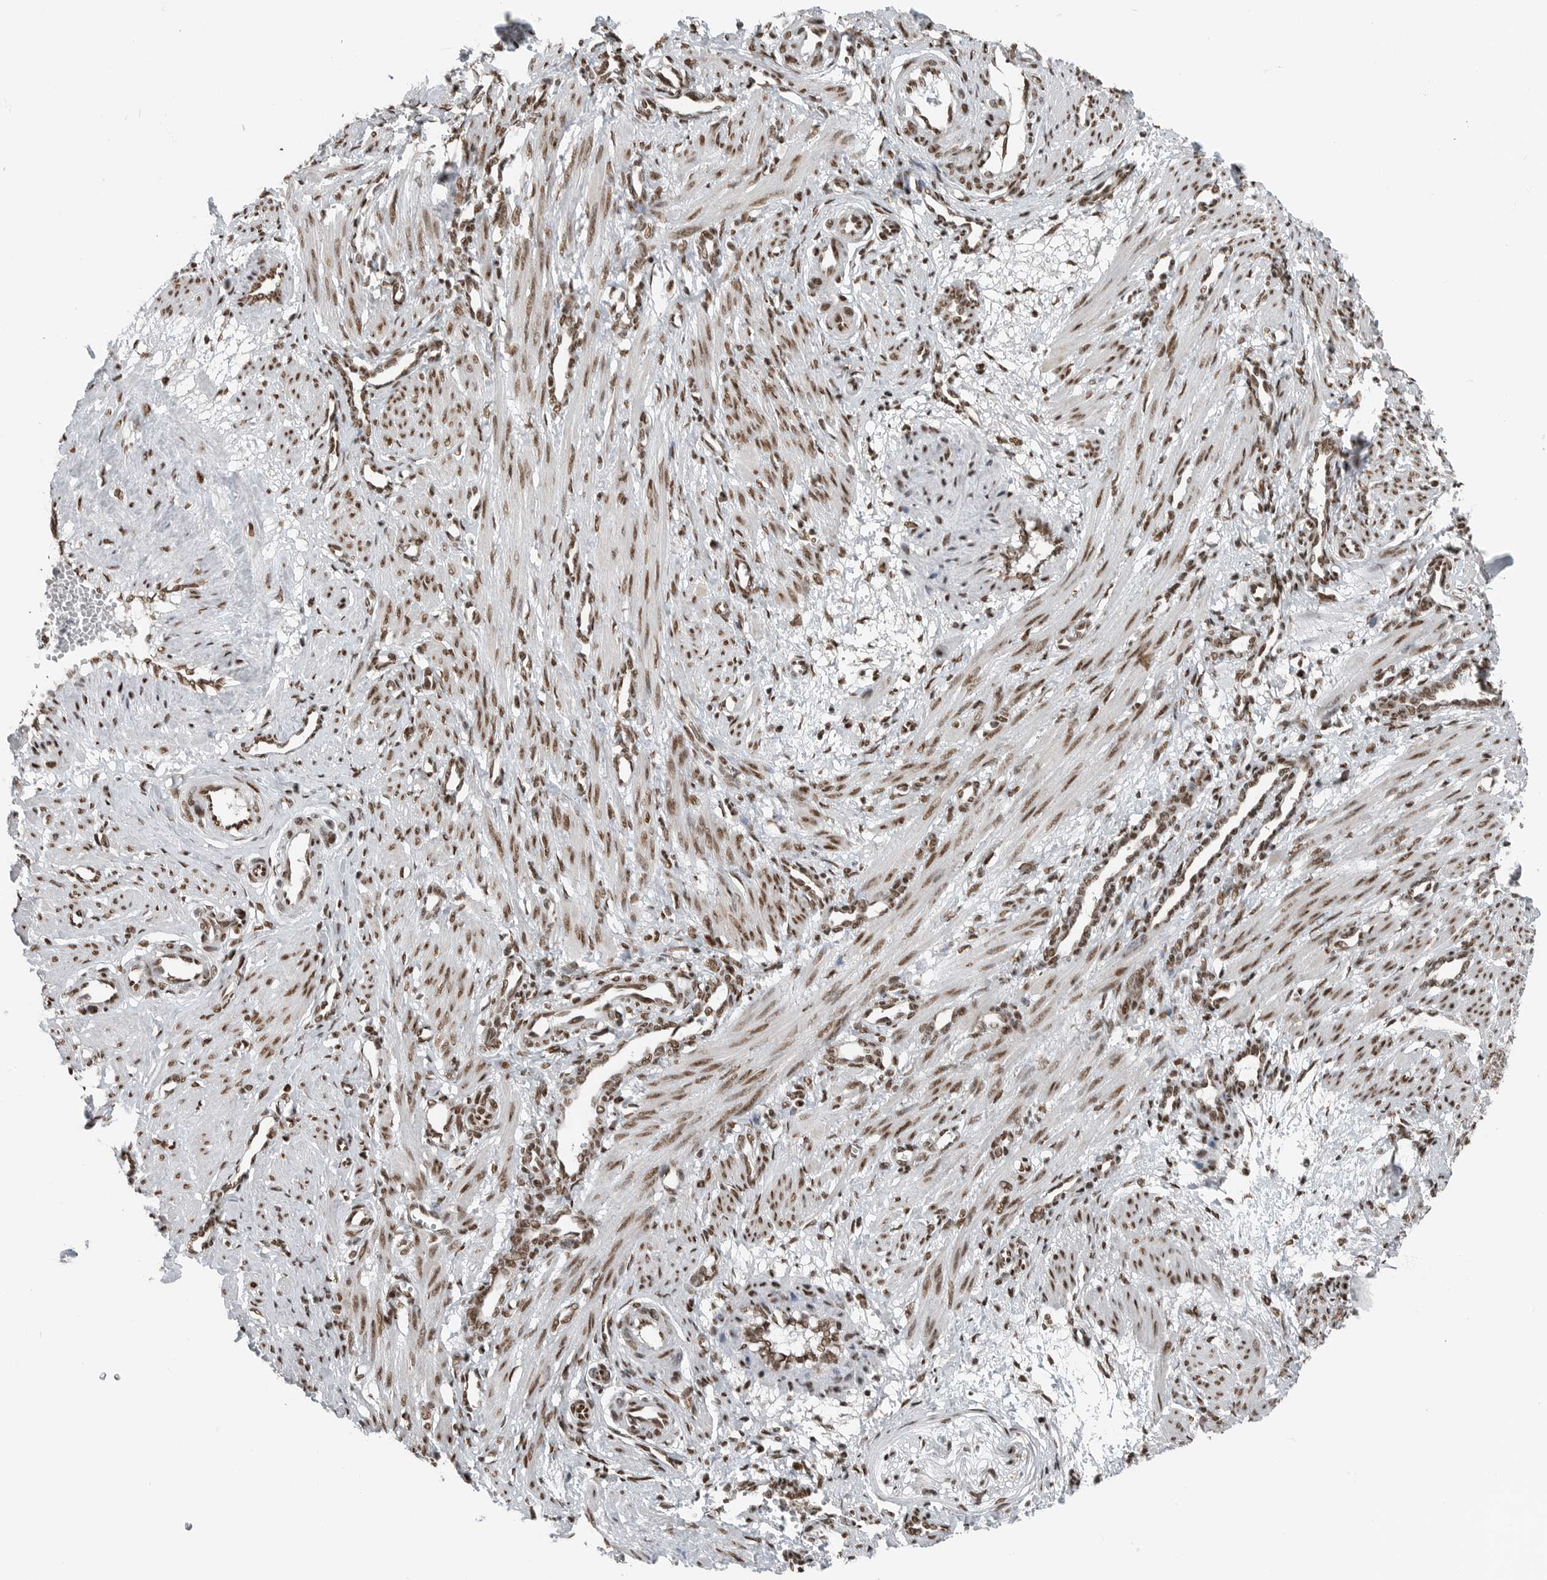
{"staining": {"intensity": "moderate", "quantity": ">75%", "location": "nuclear"}, "tissue": "smooth muscle", "cell_type": "Smooth muscle cells", "image_type": "normal", "snomed": [{"axis": "morphology", "description": "Normal tissue, NOS"}, {"axis": "topography", "description": "Endometrium"}], "caption": "Smooth muscle cells display medium levels of moderate nuclear staining in approximately >75% of cells in benign smooth muscle.", "gene": "BLZF1", "patient": {"sex": "female", "age": 33}}